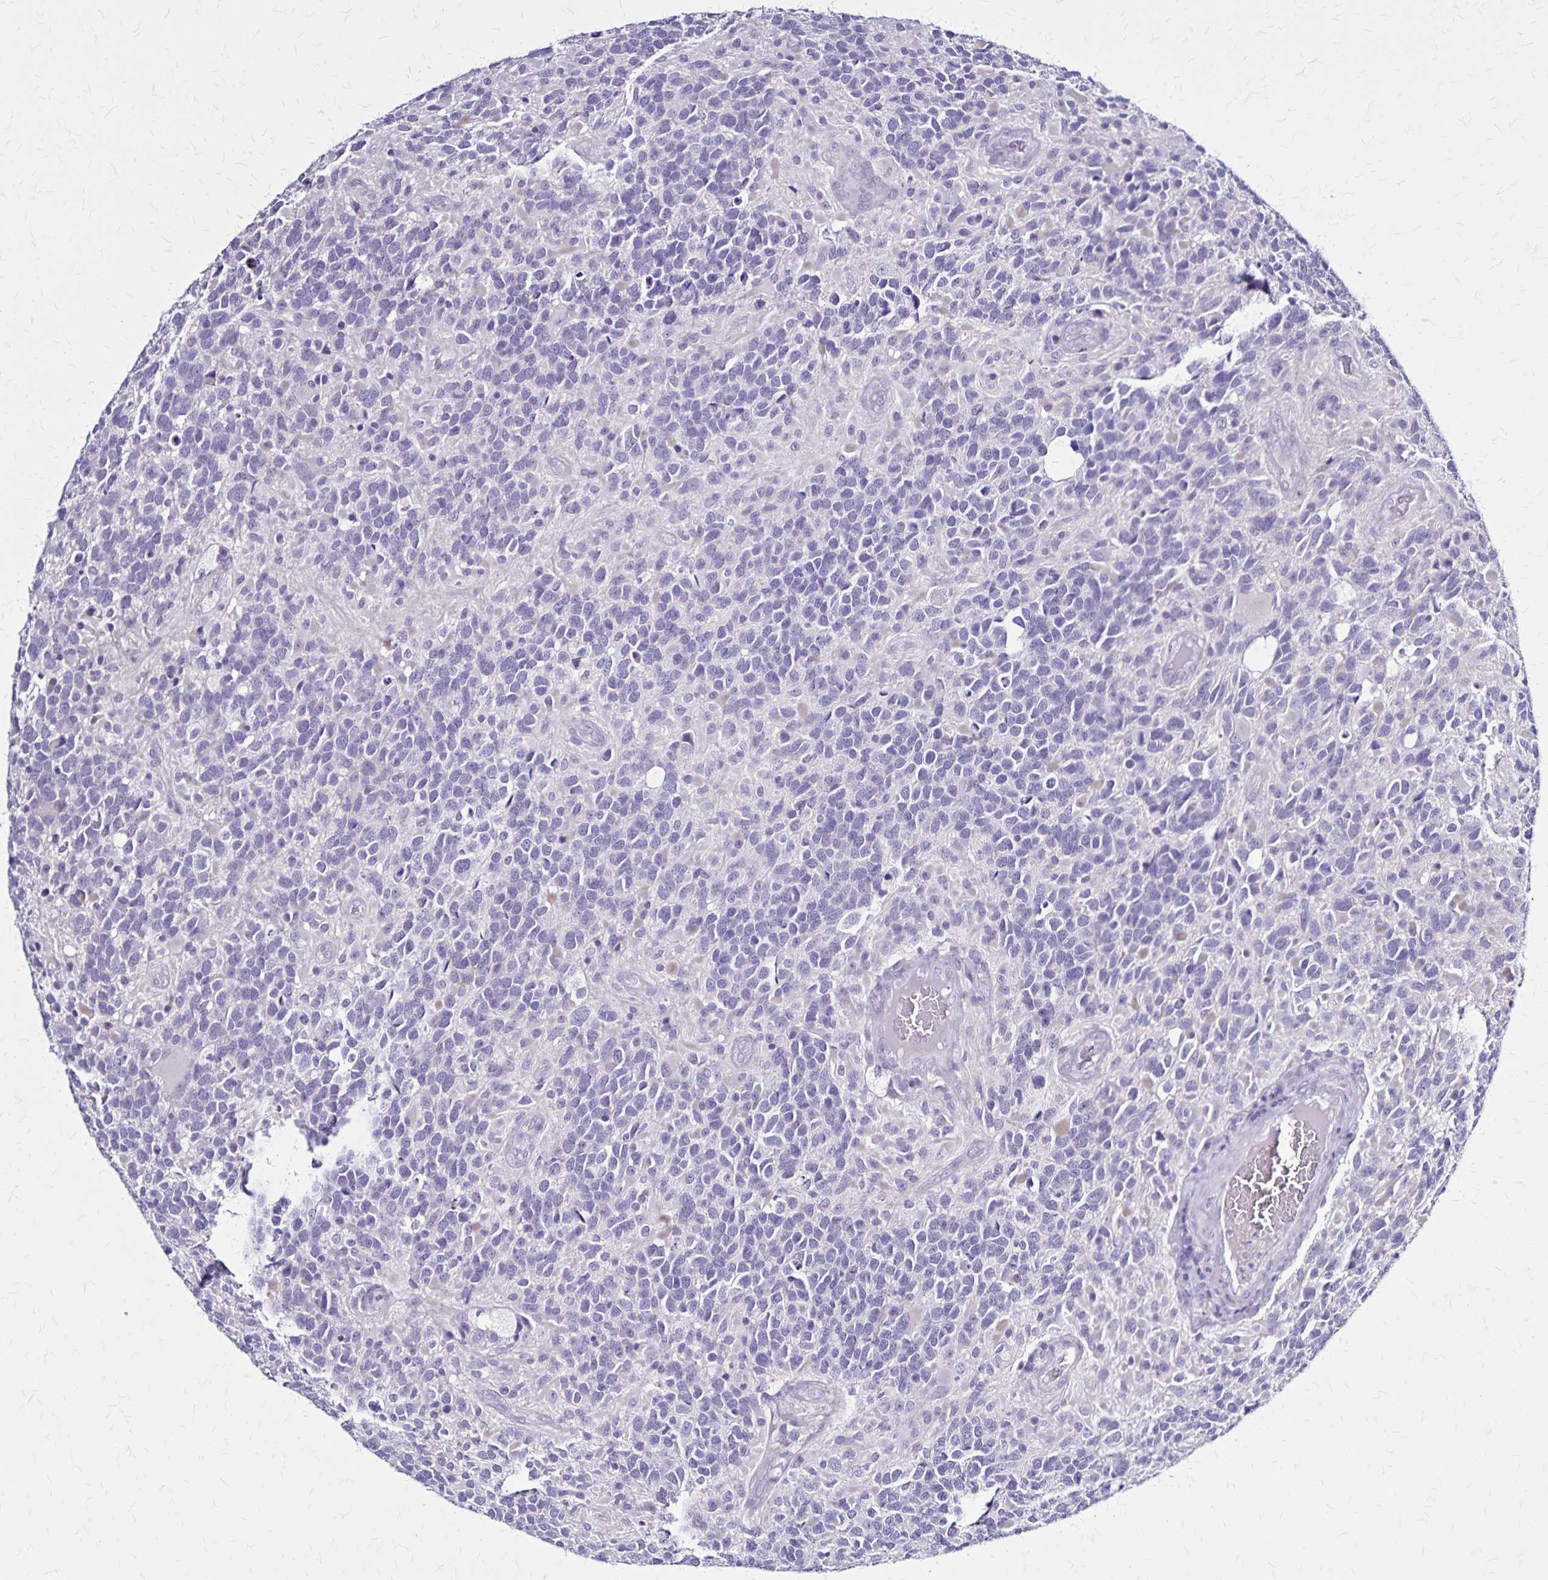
{"staining": {"intensity": "negative", "quantity": "none", "location": "none"}, "tissue": "glioma", "cell_type": "Tumor cells", "image_type": "cancer", "snomed": [{"axis": "morphology", "description": "Glioma, malignant, High grade"}, {"axis": "topography", "description": "Brain"}], "caption": "DAB (3,3'-diaminobenzidine) immunohistochemical staining of human glioma shows no significant expression in tumor cells.", "gene": "PLXNA4", "patient": {"sex": "female", "age": 40}}